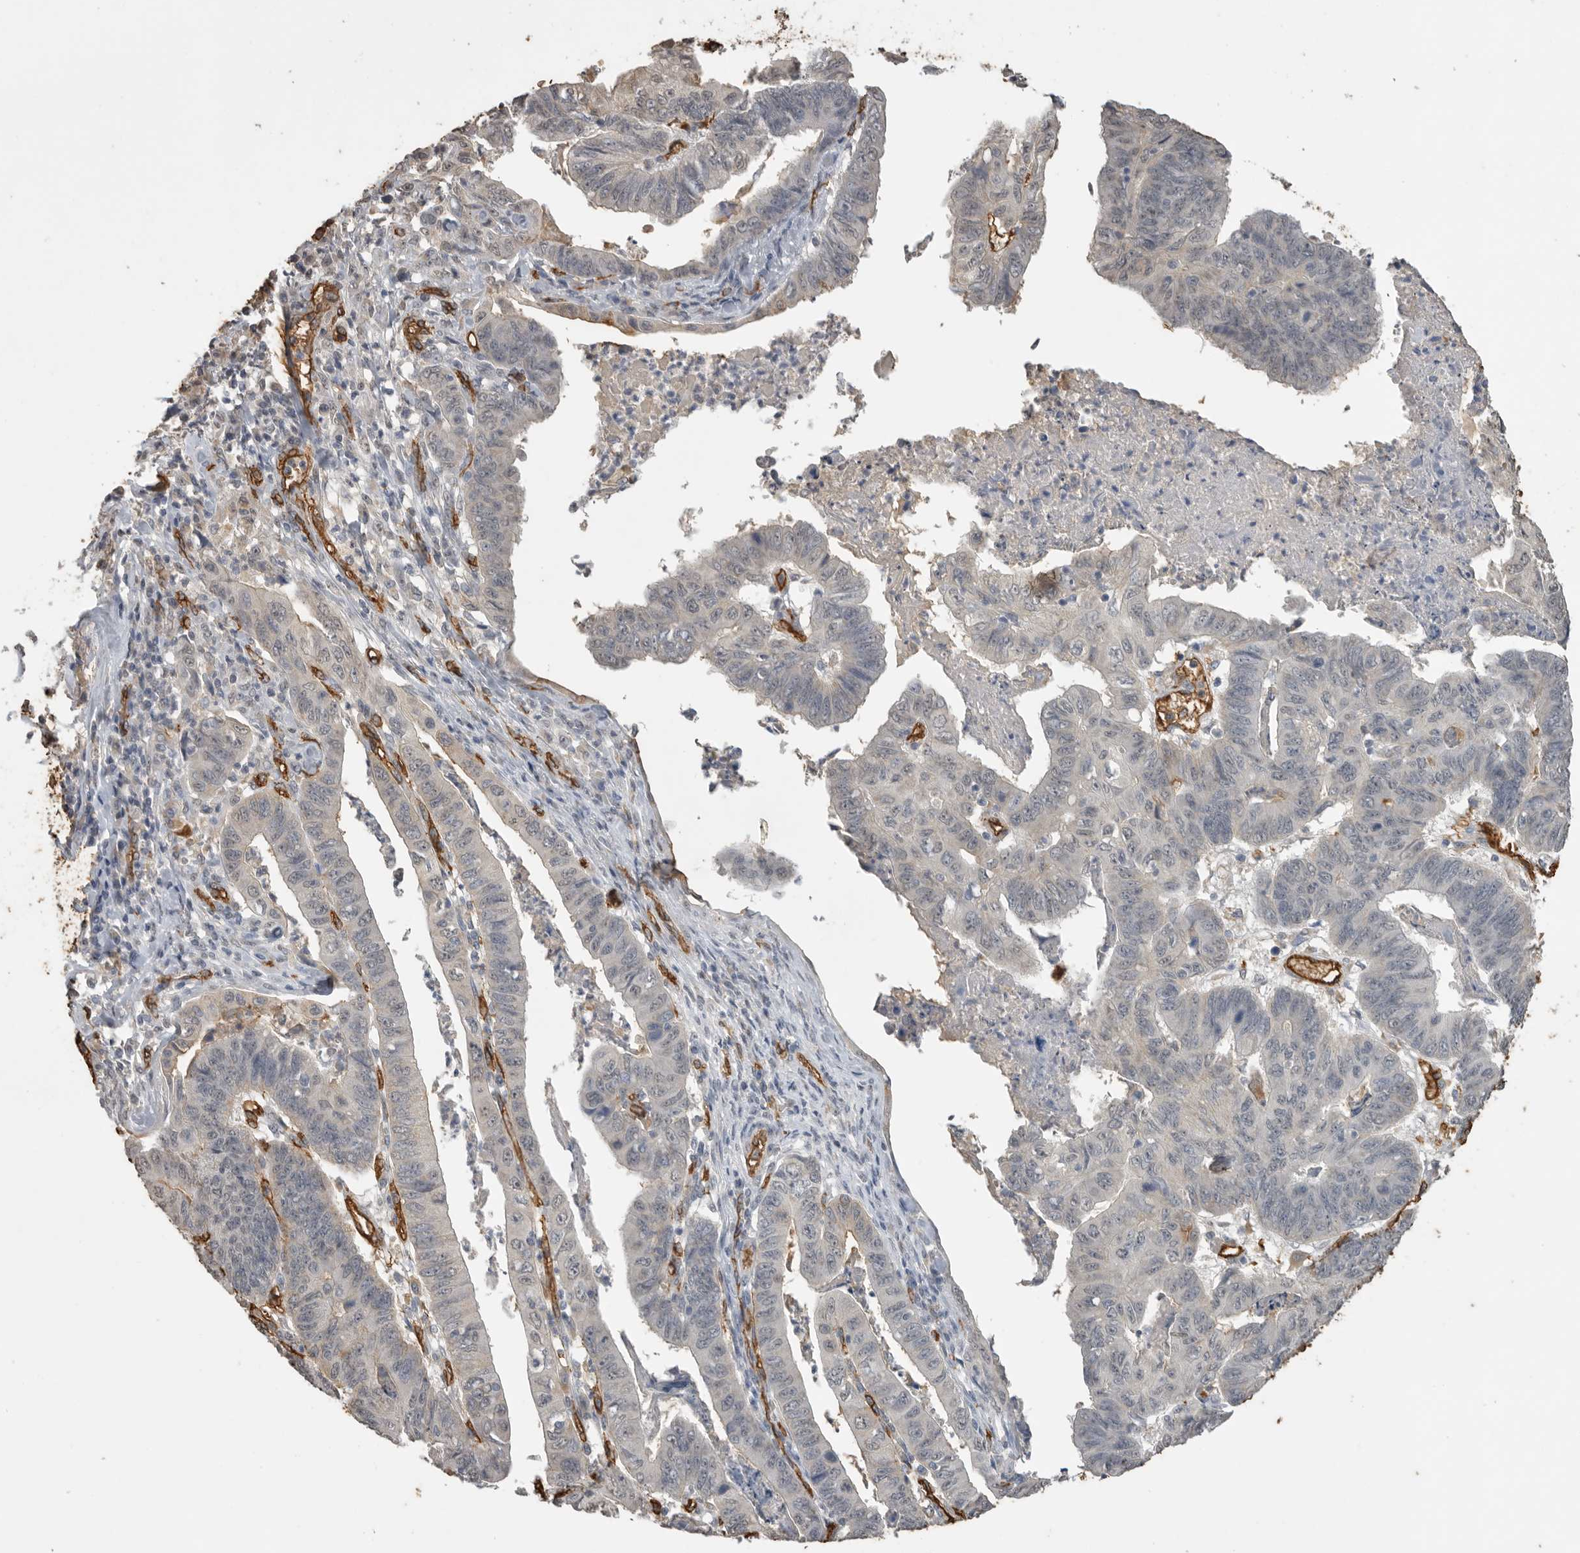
{"staining": {"intensity": "negative", "quantity": "none", "location": "none"}, "tissue": "stomach cancer", "cell_type": "Tumor cells", "image_type": "cancer", "snomed": [{"axis": "morphology", "description": "Adenocarcinoma, NOS"}, {"axis": "topography", "description": "Stomach, lower"}], "caption": "Immunohistochemical staining of human stomach adenocarcinoma exhibits no significant positivity in tumor cells.", "gene": "IL27", "patient": {"sex": "male", "age": 77}}